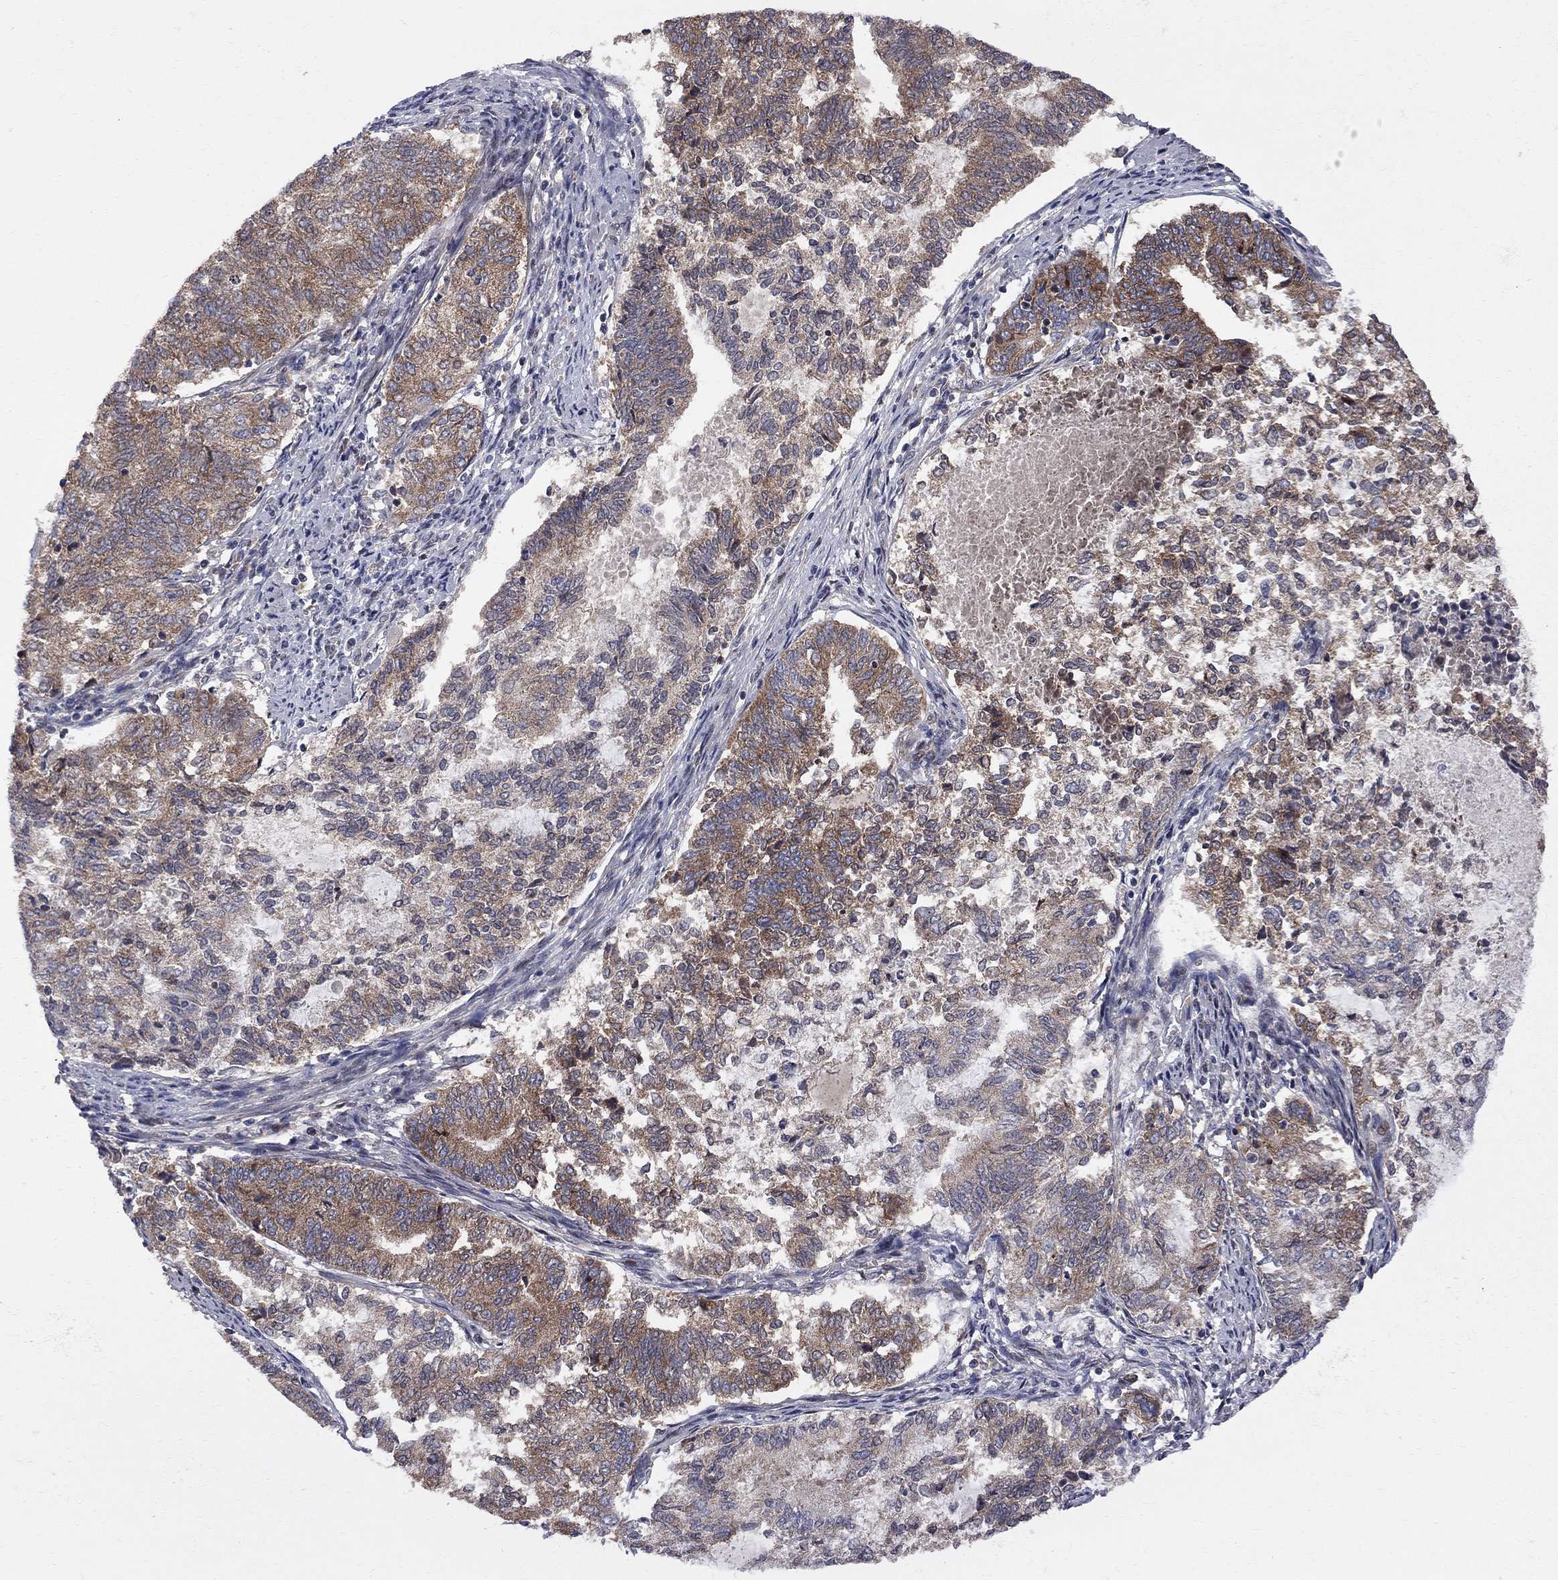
{"staining": {"intensity": "strong", "quantity": ">75%", "location": "cytoplasmic/membranous"}, "tissue": "endometrial cancer", "cell_type": "Tumor cells", "image_type": "cancer", "snomed": [{"axis": "morphology", "description": "Adenocarcinoma, NOS"}, {"axis": "topography", "description": "Endometrium"}], "caption": "Endometrial cancer tissue shows strong cytoplasmic/membranous staining in about >75% of tumor cells, visualized by immunohistochemistry.", "gene": "CNOT11", "patient": {"sex": "female", "age": 65}}